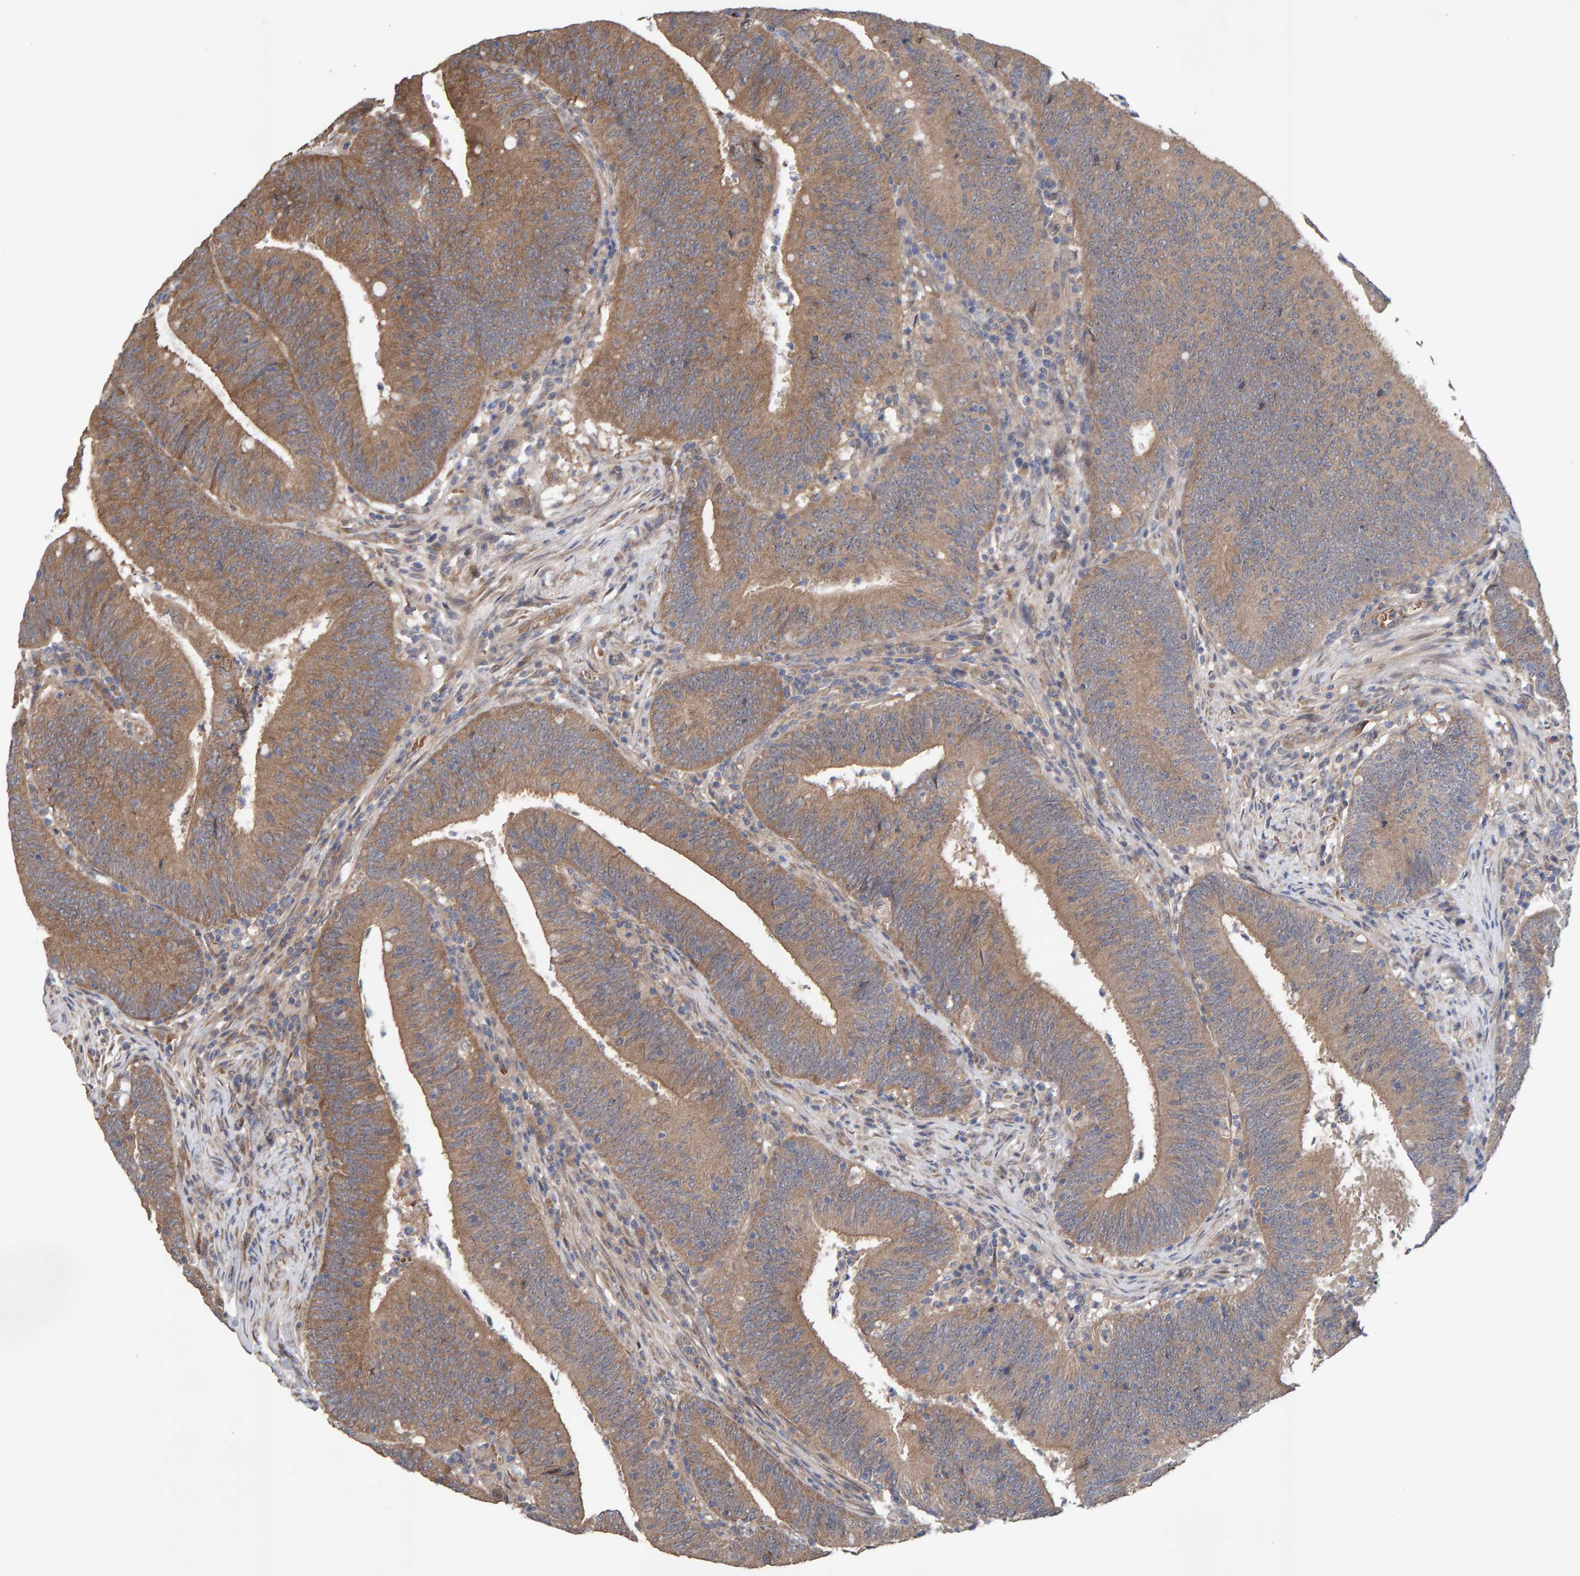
{"staining": {"intensity": "moderate", "quantity": ">75%", "location": "cytoplasmic/membranous"}, "tissue": "colorectal cancer", "cell_type": "Tumor cells", "image_type": "cancer", "snomed": [{"axis": "morphology", "description": "Normal tissue, NOS"}, {"axis": "morphology", "description": "Adenocarcinoma, NOS"}, {"axis": "topography", "description": "Rectum"}], "caption": "Brown immunohistochemical staining in human colorectal cancer reveals moderate cytoplasmic/membranous positivity in about >75% of tumor cells.", "gene": "LRSAM1", "patient": {"sex": "female", "age": 66}}